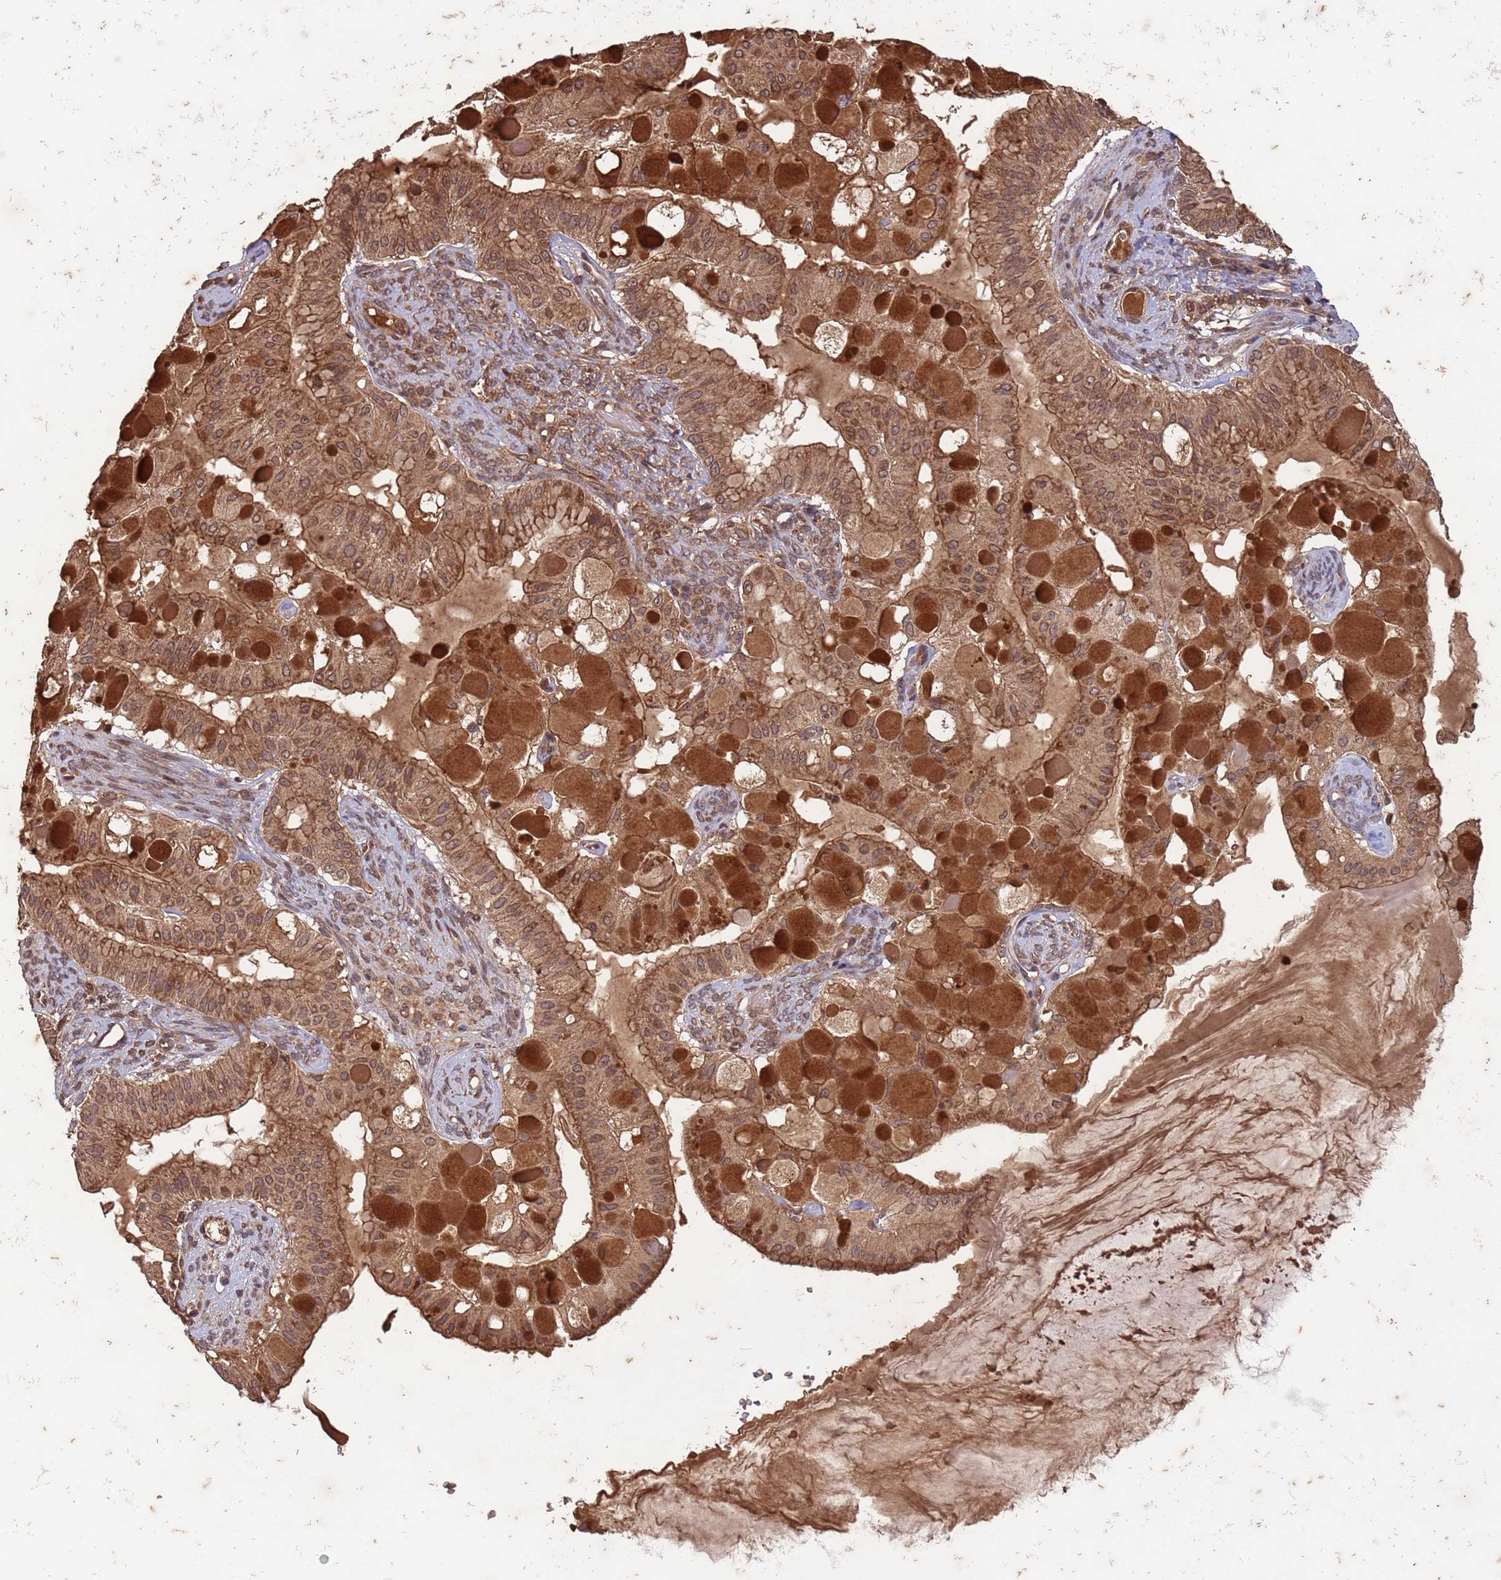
{"staining": {"intensity": "moderate", "quantity": ">75%", "location": "cytoplasmic/membranous,nuclear"}, "tissue": "ovarian cancer", "cell_type": "Tumor cells", "image_type": "cancer", "snomed": [{"axis": "morphology", "description": "Cystadenocarcinoma, mucinous, NOS"}, {"axis": "topography", "description": "Ovary"}], "caption": "Immunohistochemical staining of human mucinous cystadenocarcinoma (ovarian) demonstrates medium levels of moderate cytoplasmic/membranous and nuclear staining in about >75% of tumor cells. (Brightfield microscopy of DAB IHC at high magnification).", "gene": "ERI1", "patient": {"sex": "female", "age": 61}}